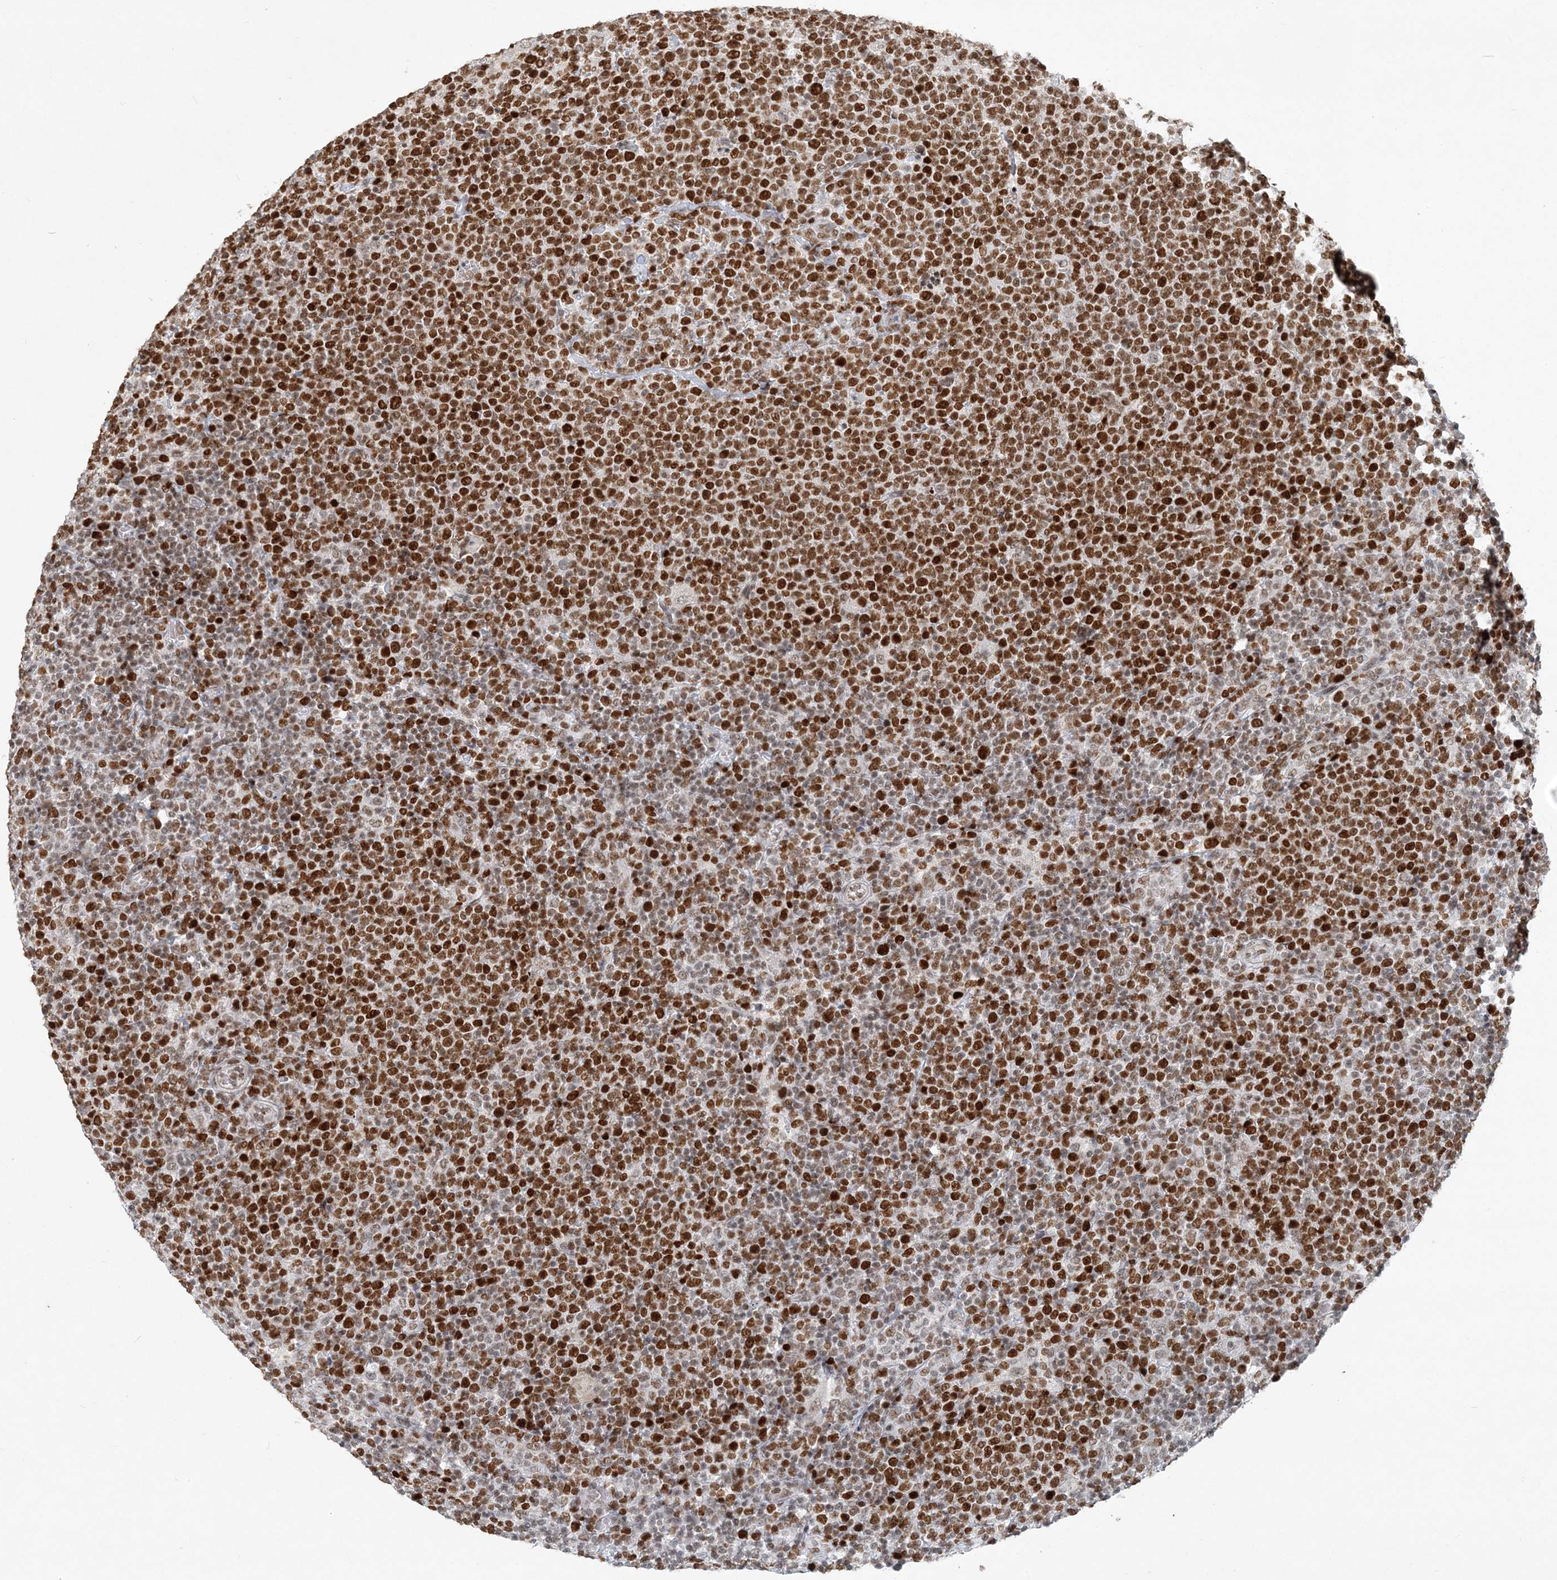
{"staining": {"intensity": "strong", "quantity": ">75%", "location": "nuclear"}, "tissue": "lymphoma", "cell_type": "Tumor cells", "image_type": "cancer", "snomed": [{"axis": "morphology", "description": "Malignant lymphoma, non-Hodgkin's type, High grade"}, {"axis": "topography", "description": "Lymph node"}], "caption": "About >75% of tumor cells in human malignant lymphoma, non-Hodgkin's type (high-grade) exhibit strong nuclear protein expression as visualized by brown immunohistochemical staining.", "gene": "BAZ1B", "patient": {"sex": "male", "age": 61}}